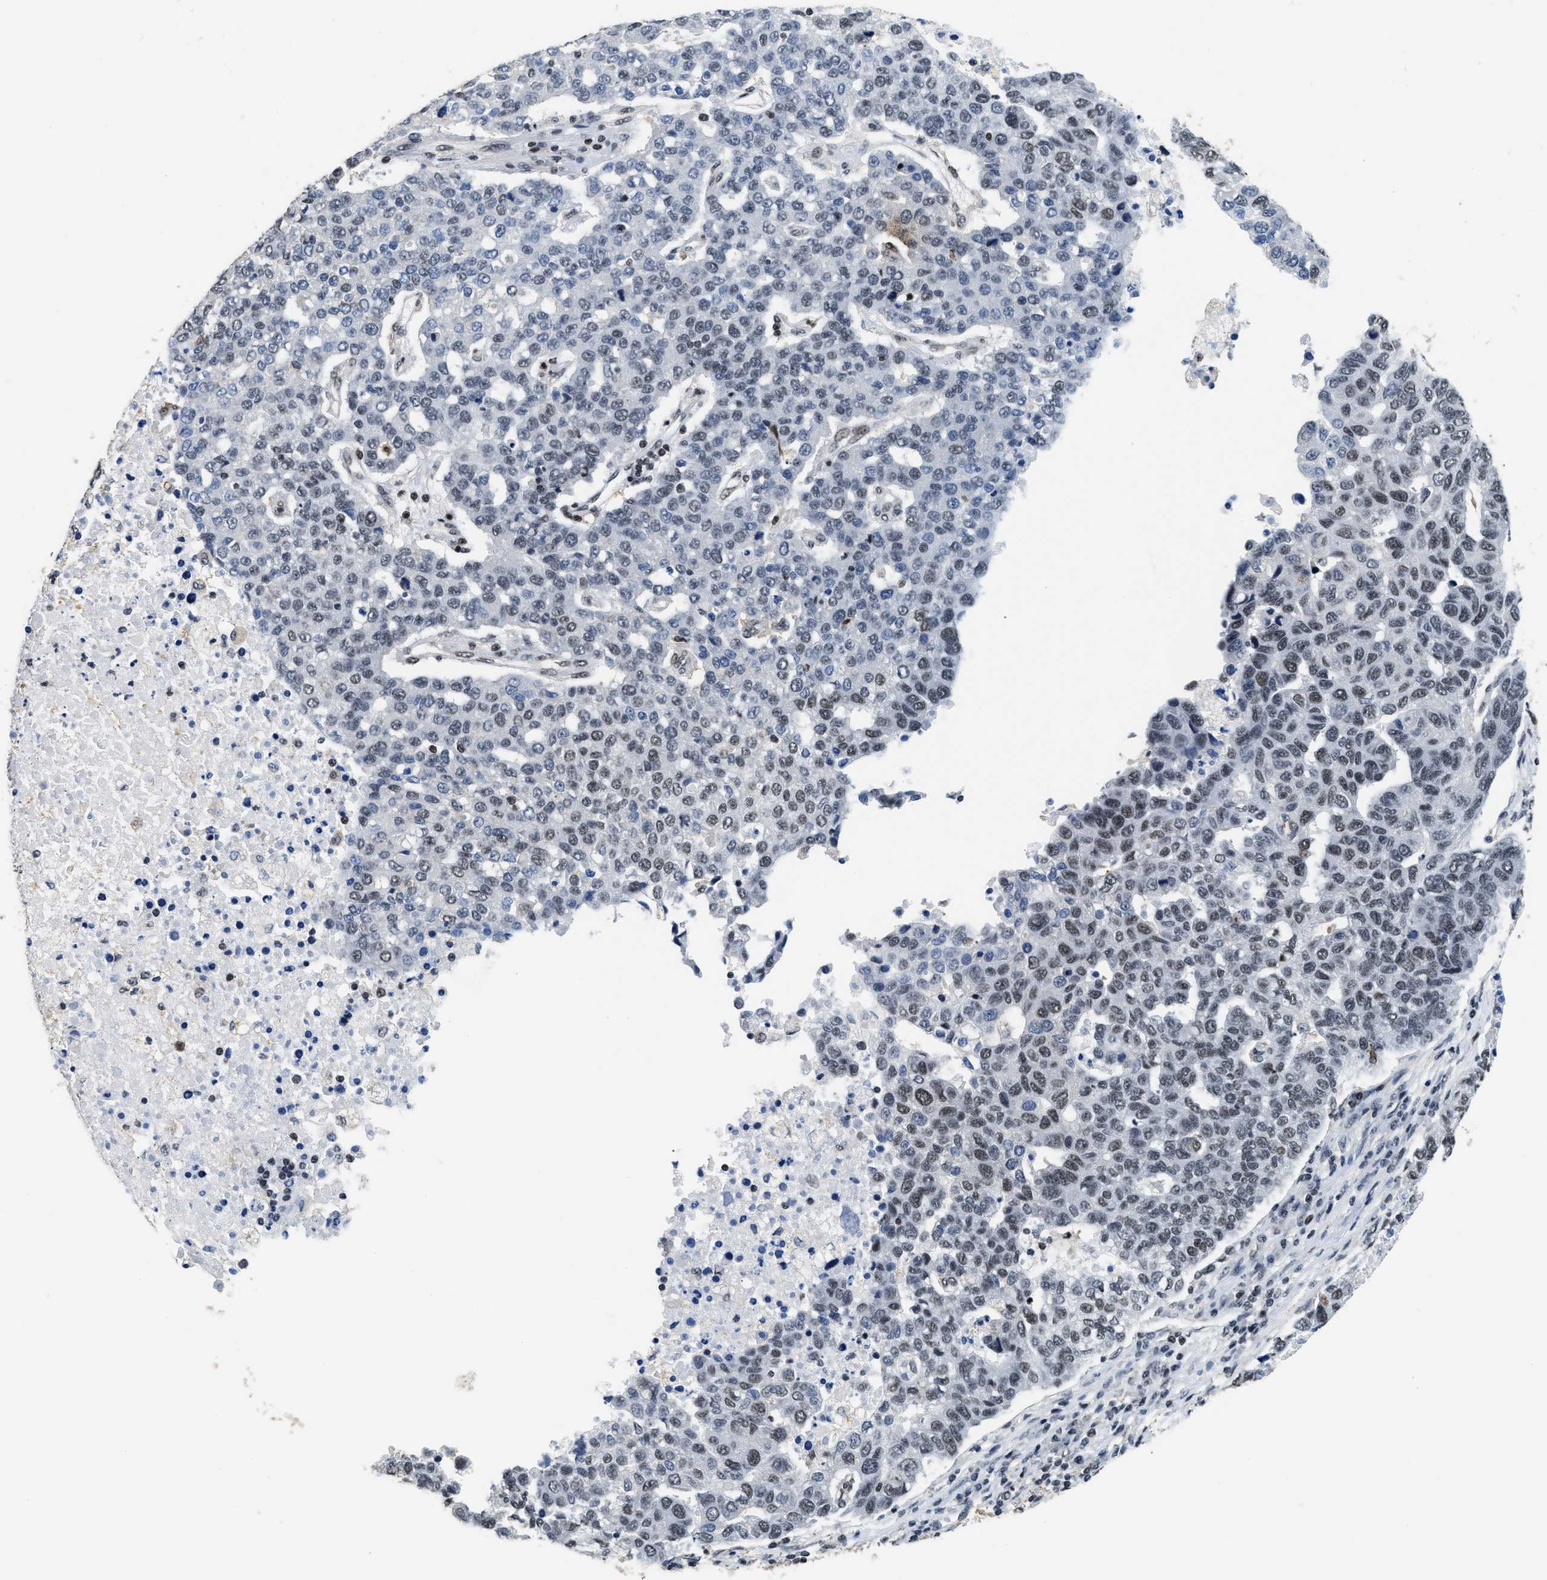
{"staining": {"intensity": "weak", "quantity": ">75%", "location": "nuclear"}, "tissue": "pancreatic cancer", "cell_type": "Tumor cells", "image_type": "cancer", "snomed": [{"axis": "morphology", "description": "Adenocarcinoma, NOS"}, {"axis": "topography", "description": "Pancreas"}], "caption": "This micrograph shows immunohistochemistry staining of pancreatic cancer, with low weak nuclear positivity in about >75% of tumor cells.", "gene": "RAD21", "patient": {"sex": "female", "age": 61}}